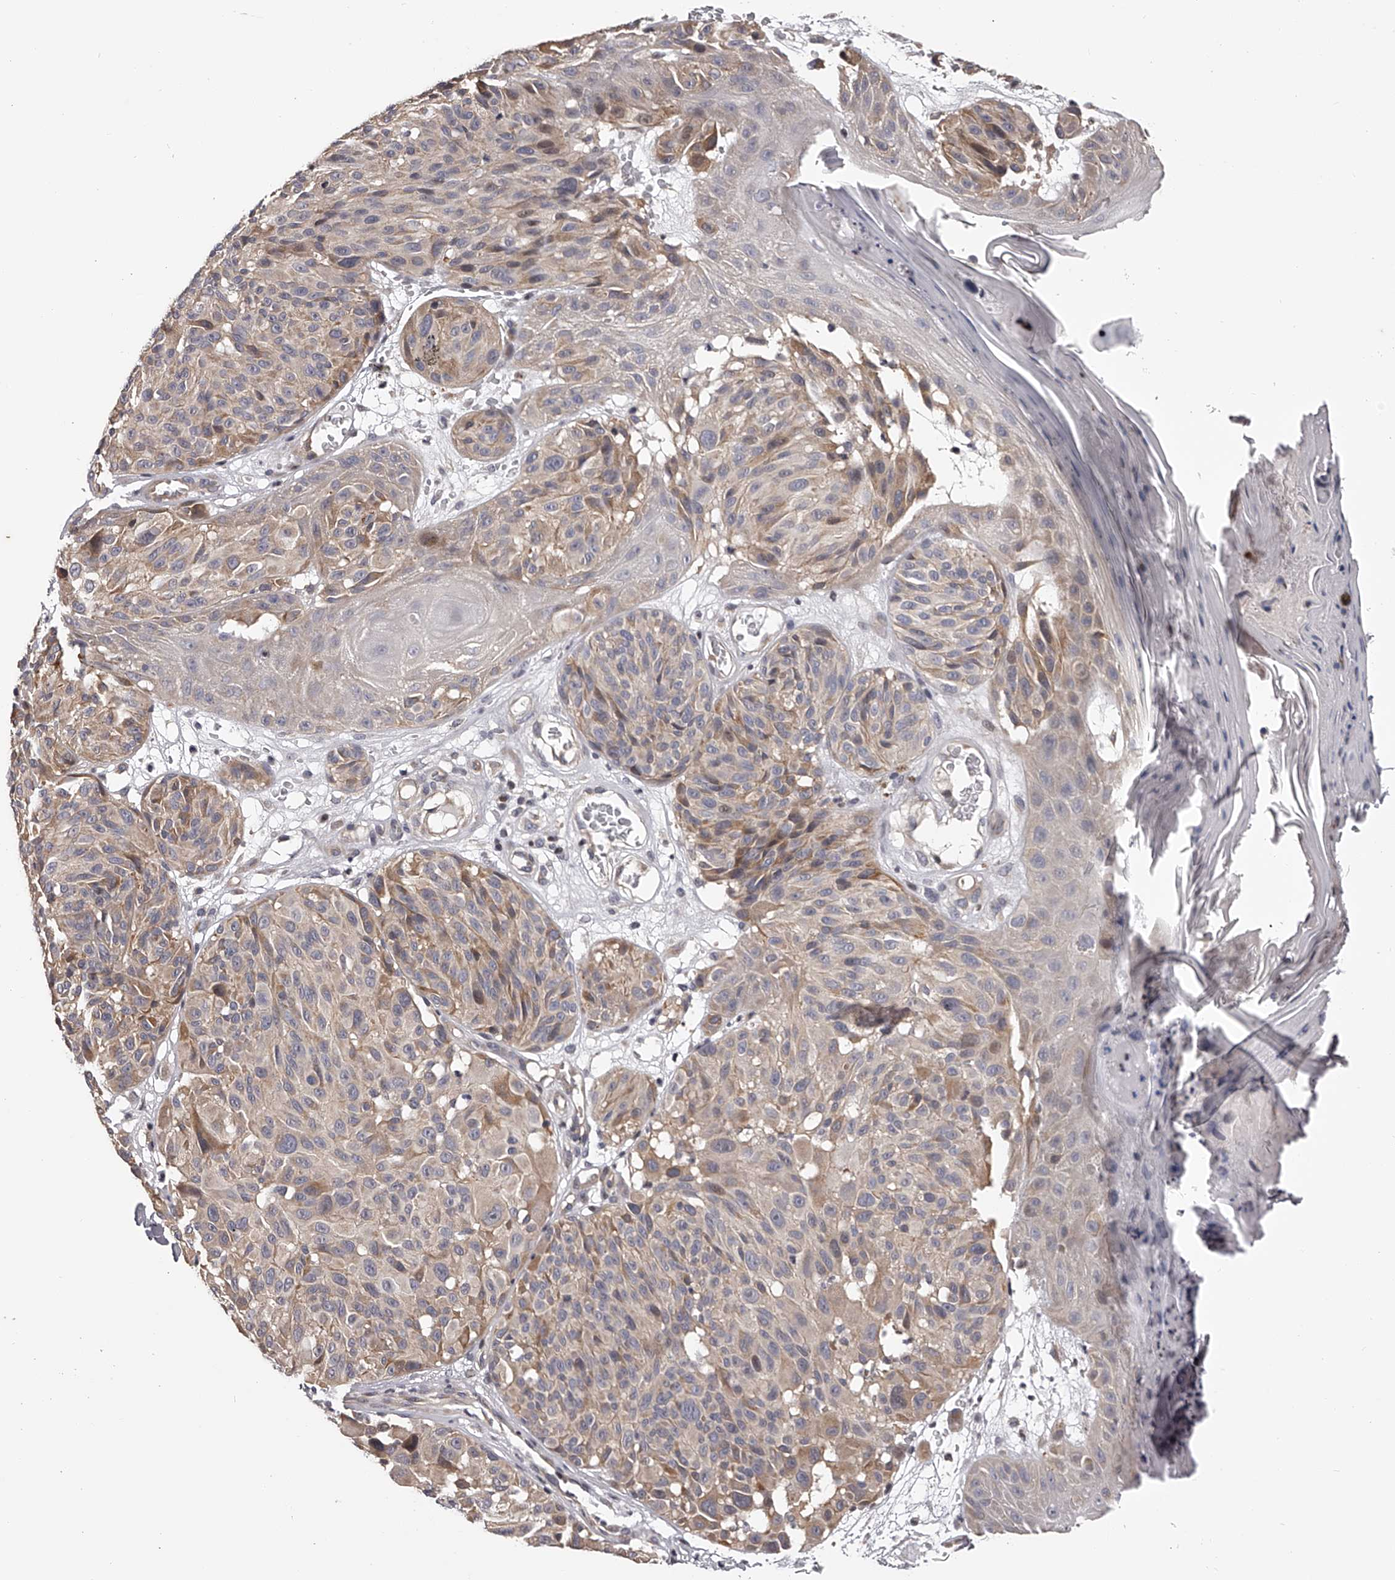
{"staining": {"intensity": "negative", "quantity": "none", "location": "none"}, "tissue": "melanoma", "cell_type": "Tumor cells", "image_type": "cancer", "snomed": [{"axis": "morphology", "description": "Malignant melanoma, NOS"}, {"axis": "topography", "description": "Skin"}], "caption": "High power microscopy image of an immunohistochemistry (IHC) micrograph of melanoma, revealing no significant expression in tumor cells.", "gene": "PFDN2", "patient": {"sex": "male", "age": 83}}